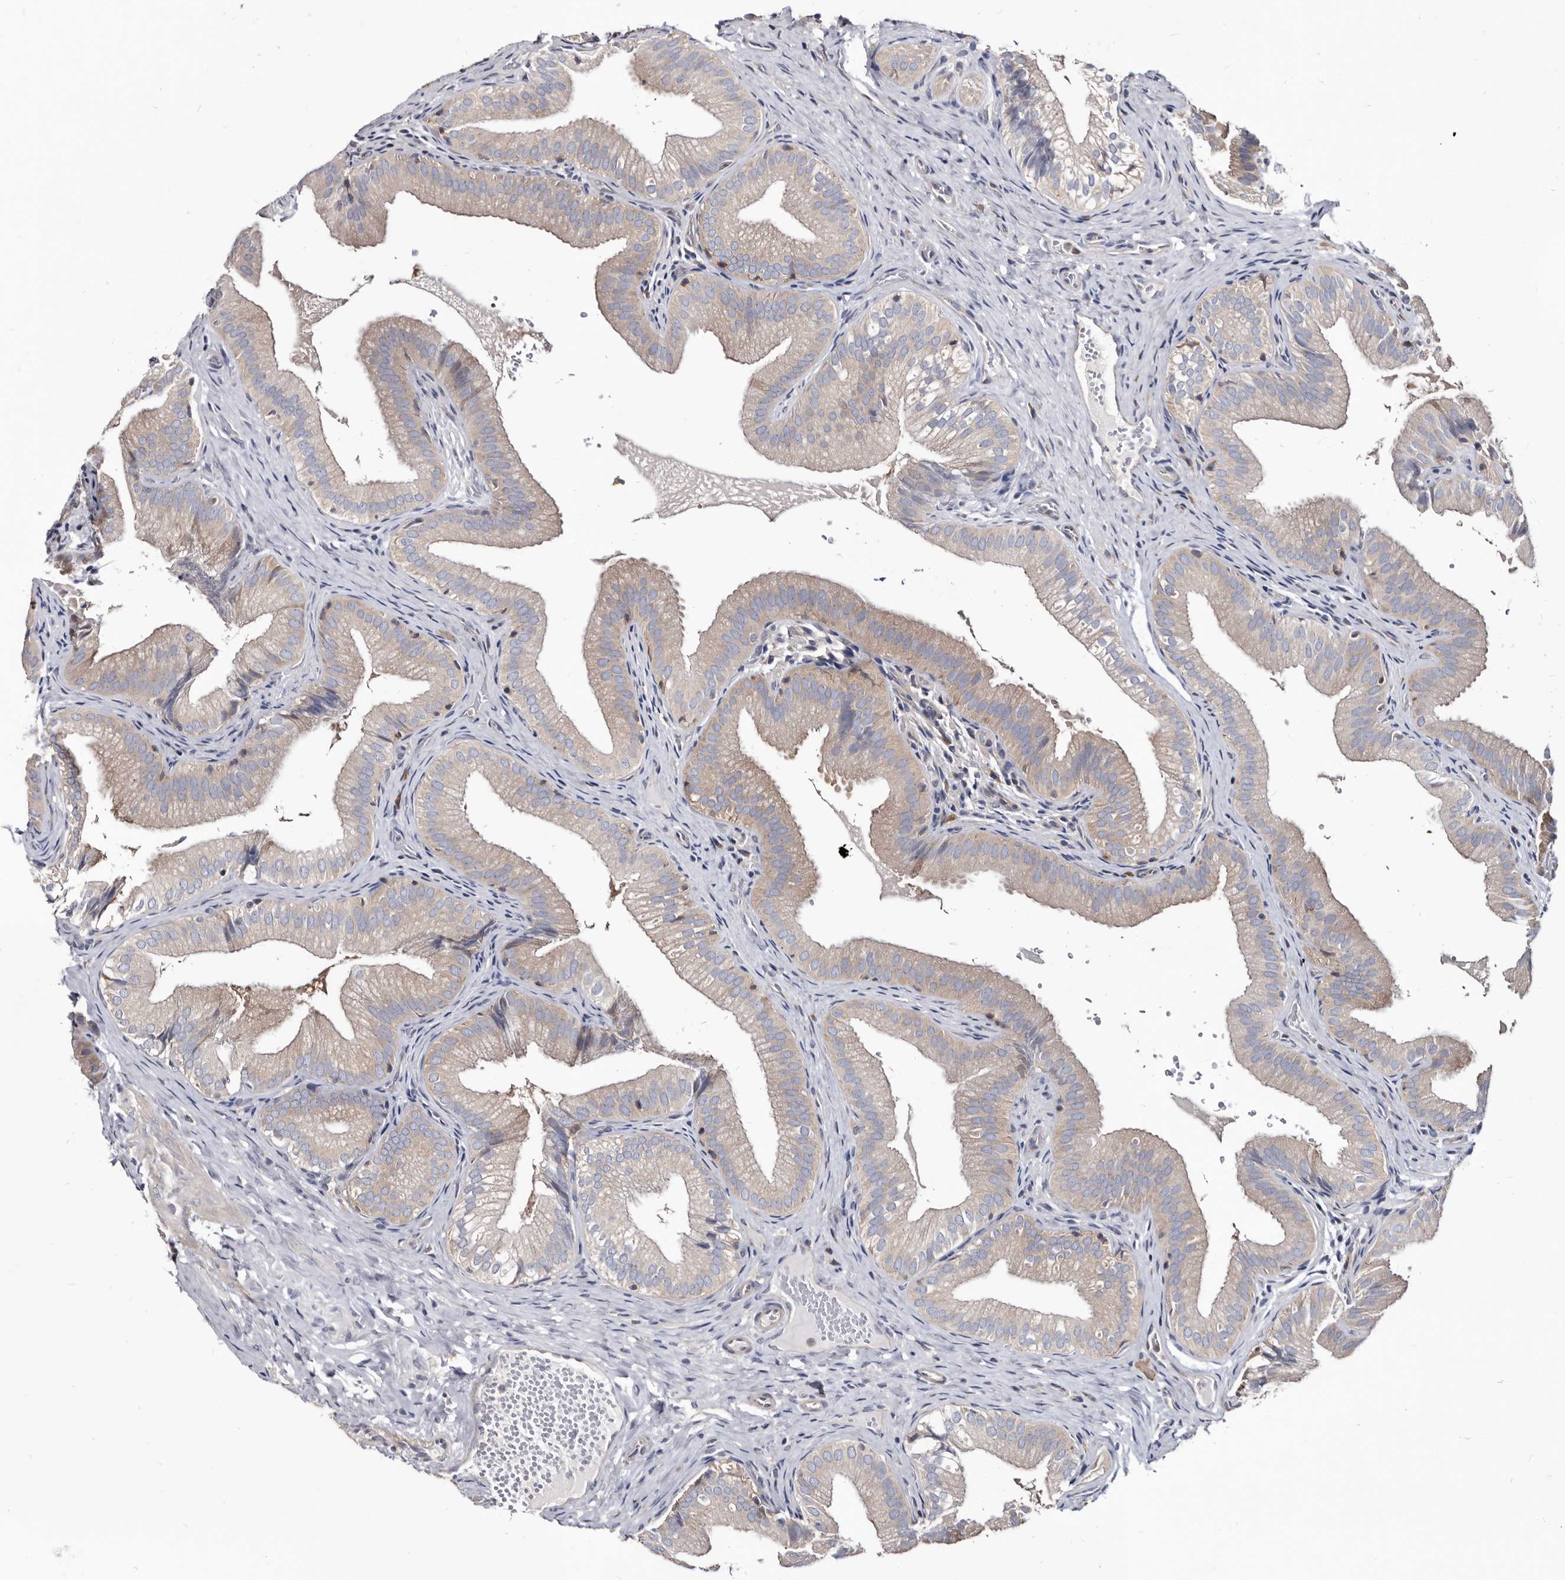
{"staining": {"intensity": "weak", "quantity": "25%-75%", "location": "cytoplasmic/membranous"}, "tissue": "gallbladder", "cell_type": "Glandular cells", "image_type": "normal", "snomed": [{"axis": "morphology", "description": "Normal tissue, NOS"}, {"axis": "topography", "description": "Gallbladder"}], "caption": "Gallbladder stained with a brown dye reveals weak cytoplasmic/membranous positive staining in approximately 25%-75% of glandular cells.", "gene": "ABCF2", "patient": {"sex": "female", "age": 30}}